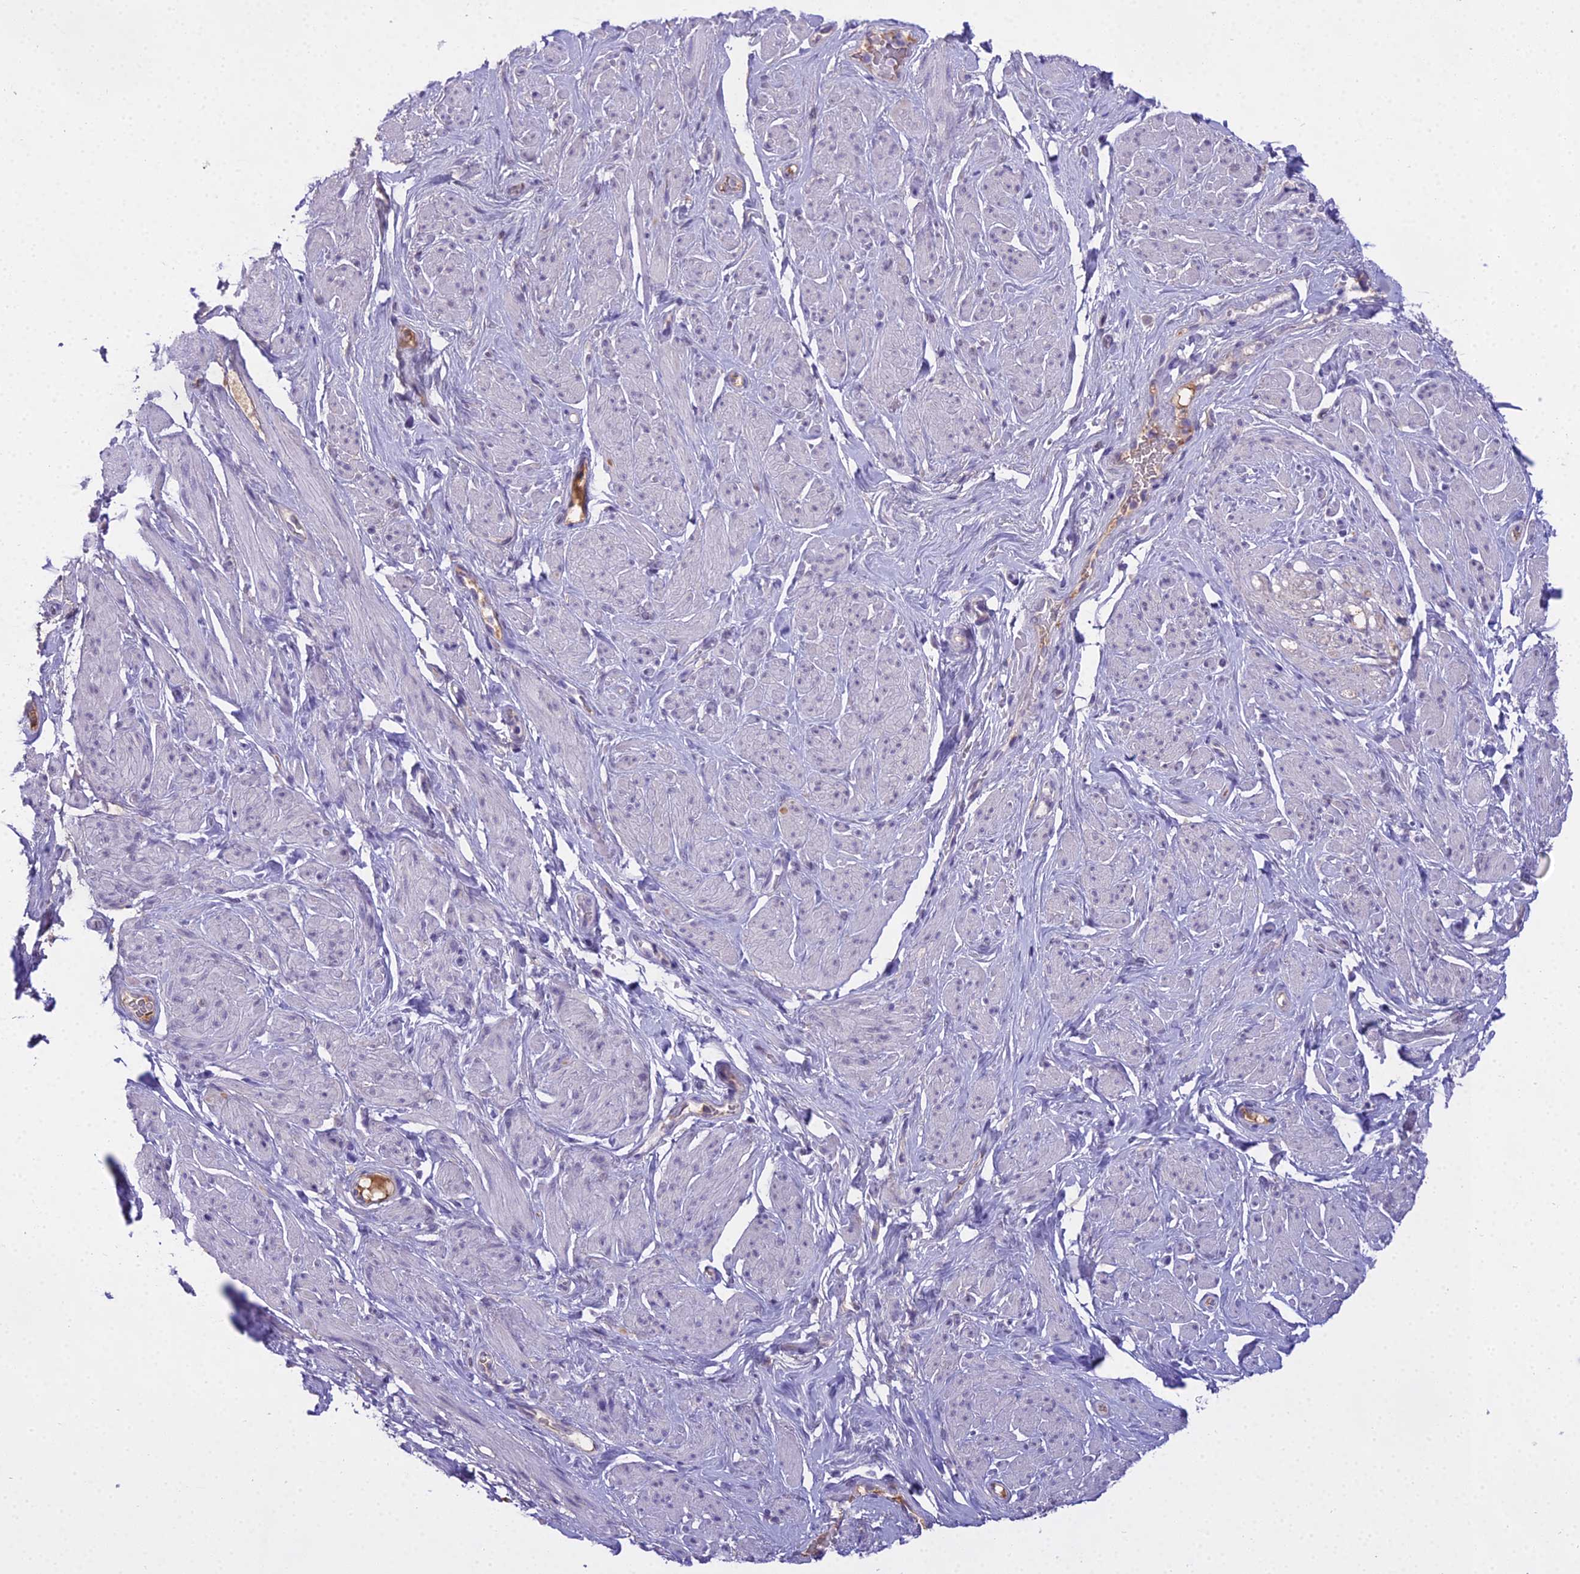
{"staining": {"intensity": "negative", "quantity": "none", "location": "none"}, "tissue": "smooth muscle", "cell_type": "Smooth muscle cells", "image_type": "normal", "snomed": [{"axis": "morphology", "description": "Normal tissue, NOS"}, {"axis": "topography", "description": "Smooth muscle"}, {"axis": "topography", "description": "Peripheral nerve tissue"}], "caption": "This histopathology image is of normal smooth muscle stained with immunohistochemistry to label a protein in brown with the nuclei are counter-stained blue. There is no positivity in smooth muscle cells.", "gene": "MAT2A", "patient": {"sex": "male", "age": 69}}